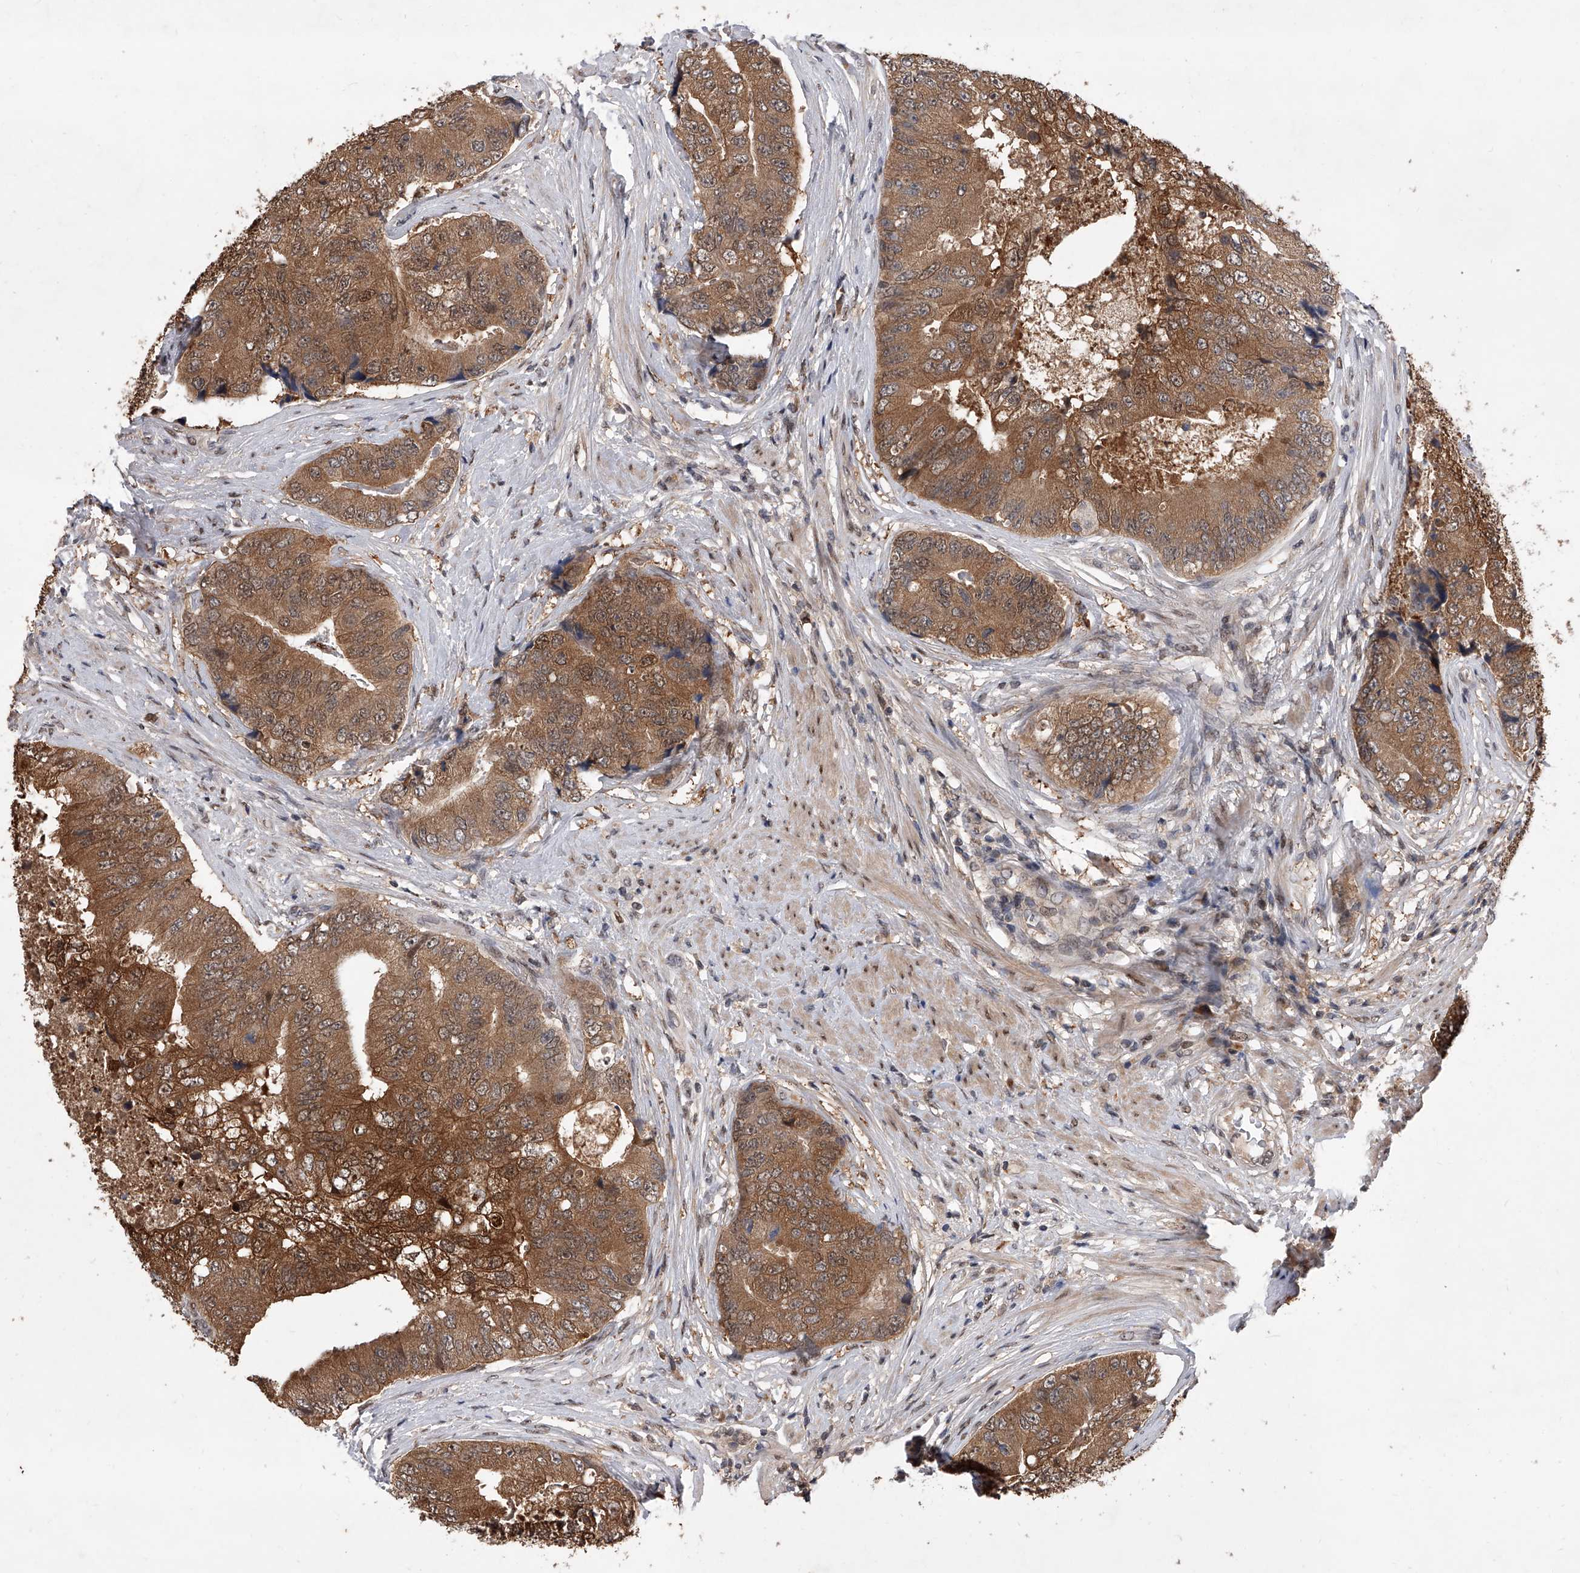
{"staining": {"intensity": "moderate", "quantity": ">75%", "location": "cytoplasmic/membranous"}, "tissue": "prostate cancer", "cell_type": "Tumor cells", "image_type": "cancer", "snomed": [{"axis": "morphology", "description": "Adenocarcinoma, High grade"}, {"axis": "topography", "description": "Prostate"}], "caption": "Immunohistochemistry (IHC) (DAB) staining of human prostate cancer (high-grade adenocarcinoma) reveals moderate cytoplasmic/membranous protein positivity in about >75% of tumor cells.", "gene": "BHLHE23", "patient": {"sex": "male", "age": 70}}